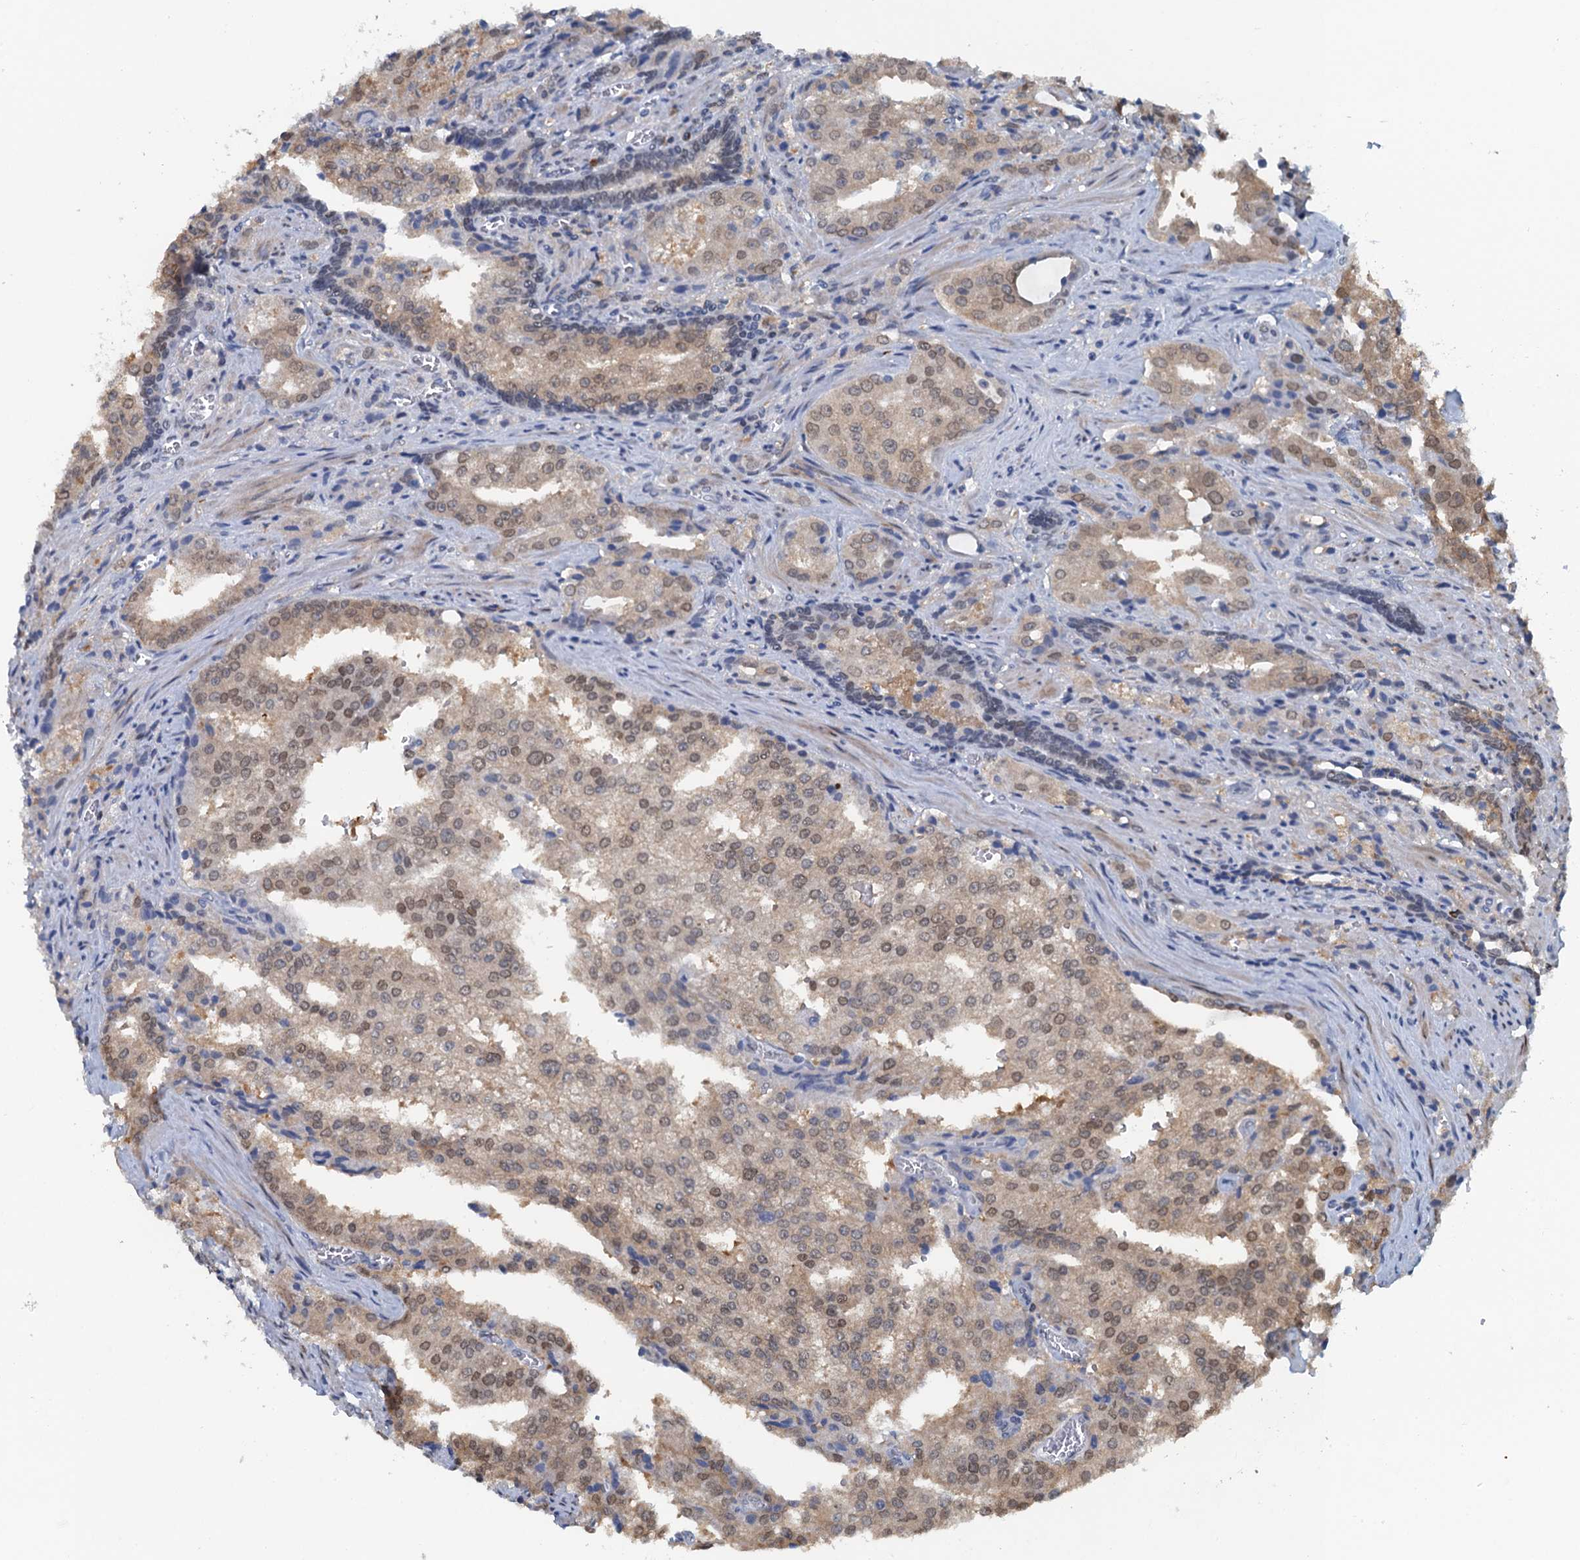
{"staining": {"intensity": "moderate", "quantity": ">75%", "location": "nuclear"}, "tissue": "prostate cancer", "cell_type": "Tumor cells", "image_type": "cancer", "snomed": [{"axis": "morphology", "description": "Adenocarcinoma, High grade"}, {"axis": "topography", "description": "Prostate"}], "caption": "An immunohistochemistry (IHC) photomicrograph of tumor tissue is shown. Protein staining in brown highlights moderate nuclear positivity in high-grade adenocarcinoma (prostate) within tumor cells.", "gene": "AHCY", "patient": {"sex": "male", "age": 68}}